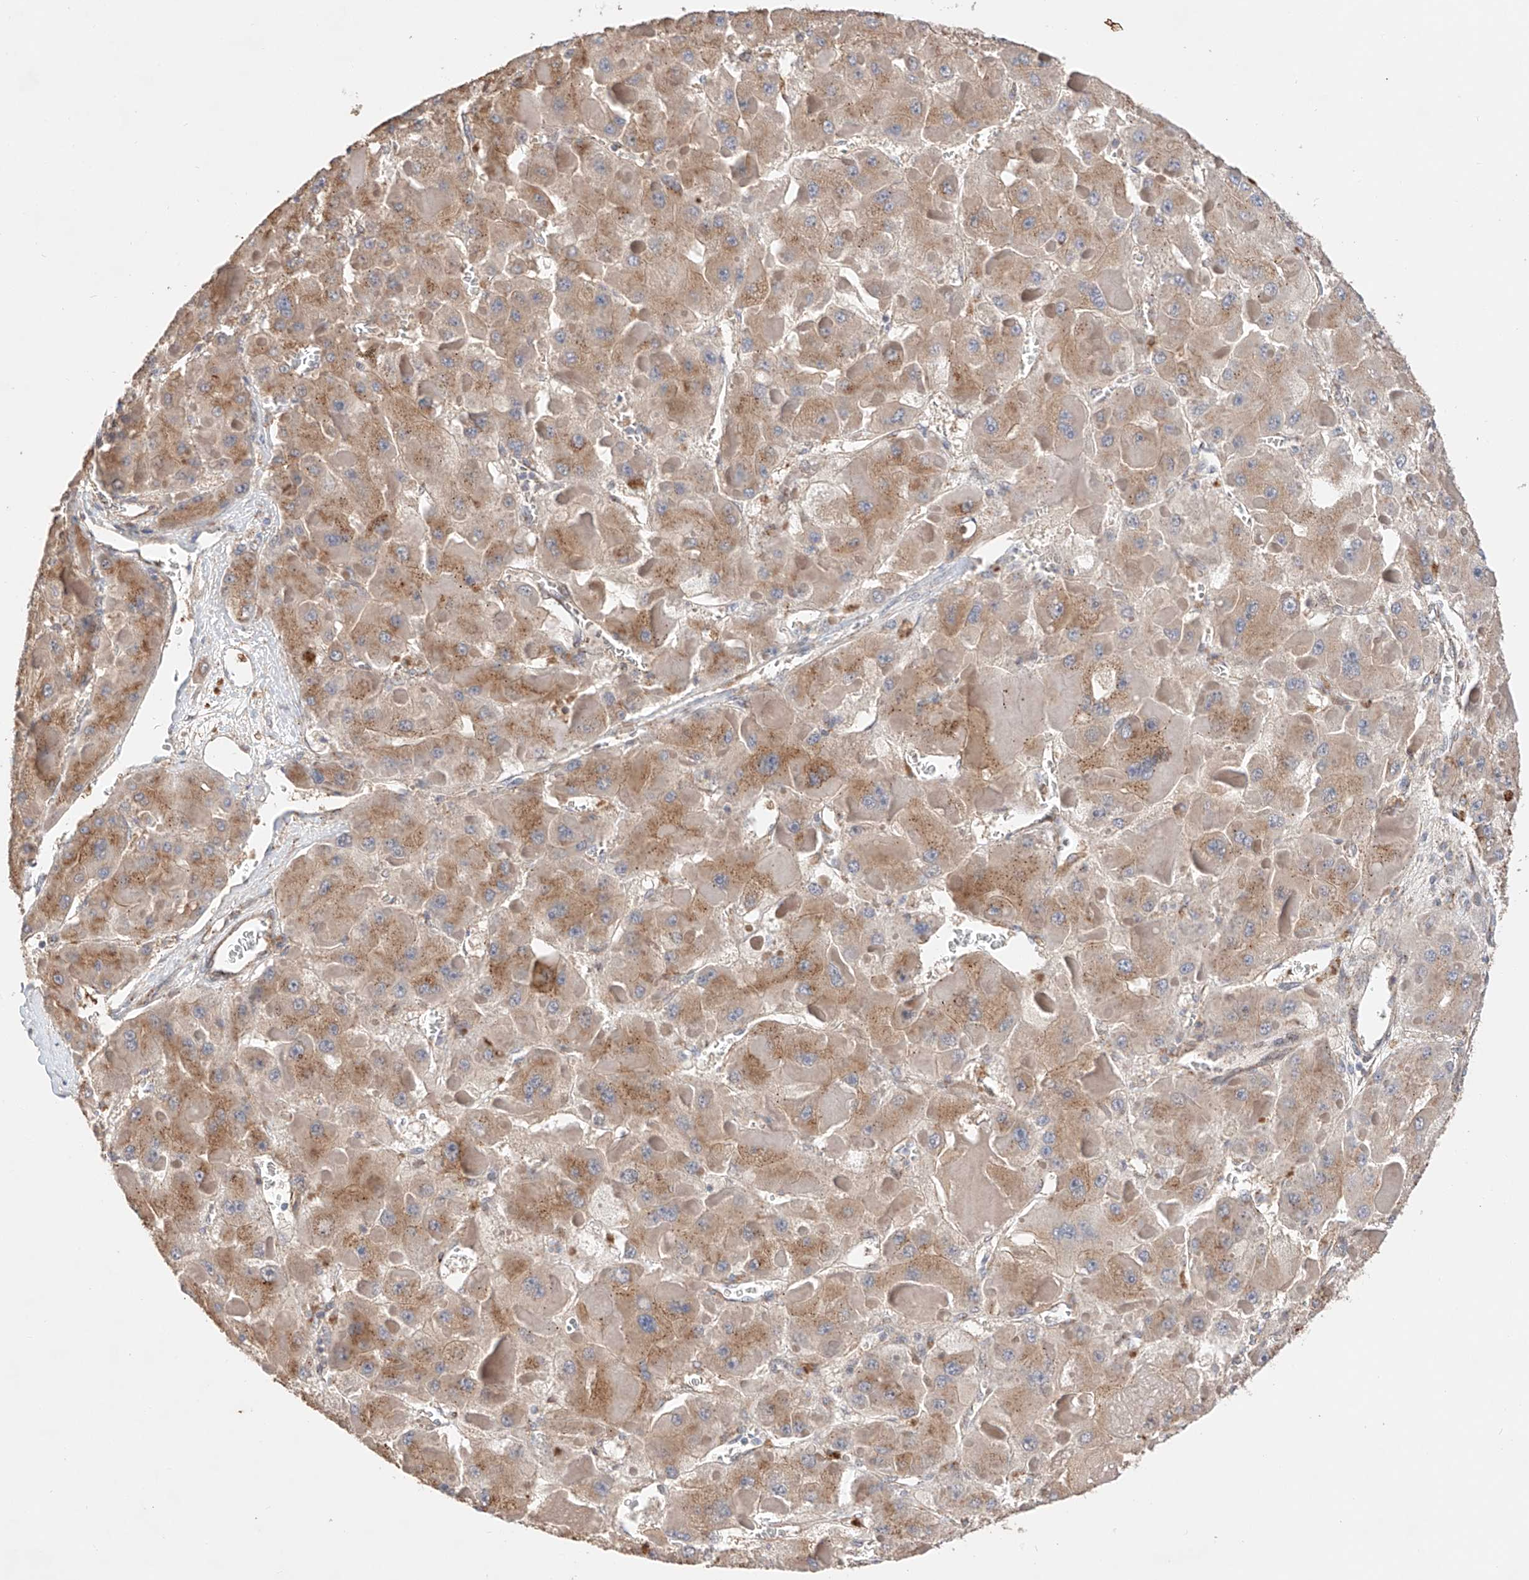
{"staining": {"intensity": "moderate", "quantity": ">75%", "location": "cytoplasmic/membranous"}, "tissue": "liver cancer", "cell_type": "Tumor cells", "image_type": "cancer", "snomed": [{"axis": "morphology", "description": "Carcinoma, Hepatocellular, NOS"}, {"axis": "topography", "description": "Liver"}], "caption": "Moderate cytoplasmic/membranous positivity for a protein is appreciated in approximately >75% of tumor cells of hepatocellular carcinoma (liver) using IHC.", "gene": "MOSPD1", "patient": {"sex": "female", "age": 73}}